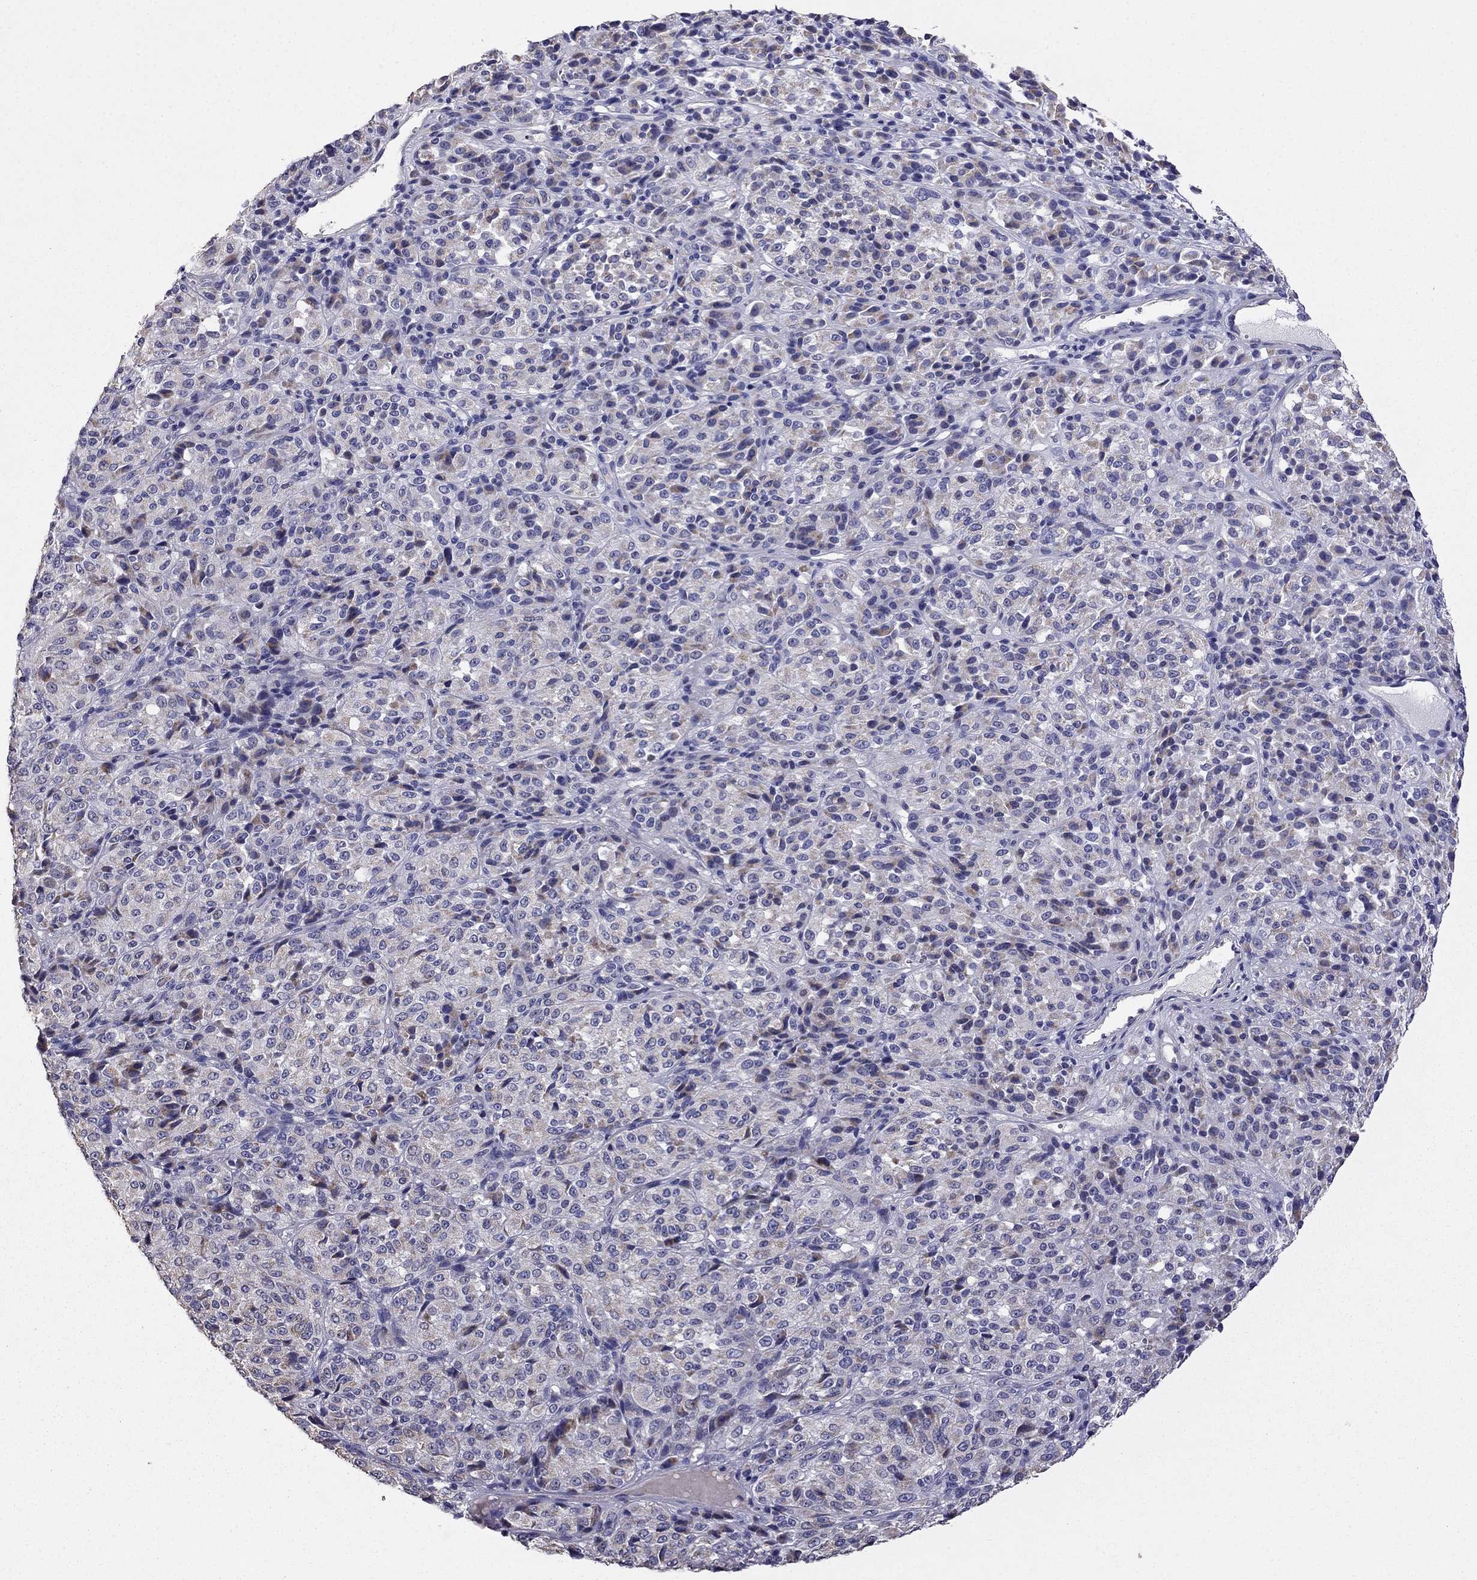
{"staining": {"intensity": "negative", "quantity": "none", "location": "none"}, "tissue": "melanoma", "cell_type": "Tumor cells", "image_type": "cancer", "snomed": [{"axis": "morphology", "description": "Malignant melanoma, Metastatic site"}, {"axis": "topography", "description": "Brain"}], "caption": "Melanoma was stained to show a protein in brown. There is no significant staining in tumor cells. (Stains: DAB (3,3'-diaminobenzidine) immunohistochemistry with hematoxylin counter stain, Microscopy: brightfield microscopy at high magnification).", "gene": "AK5", "patient": {"sex": "female", "age": 56}}